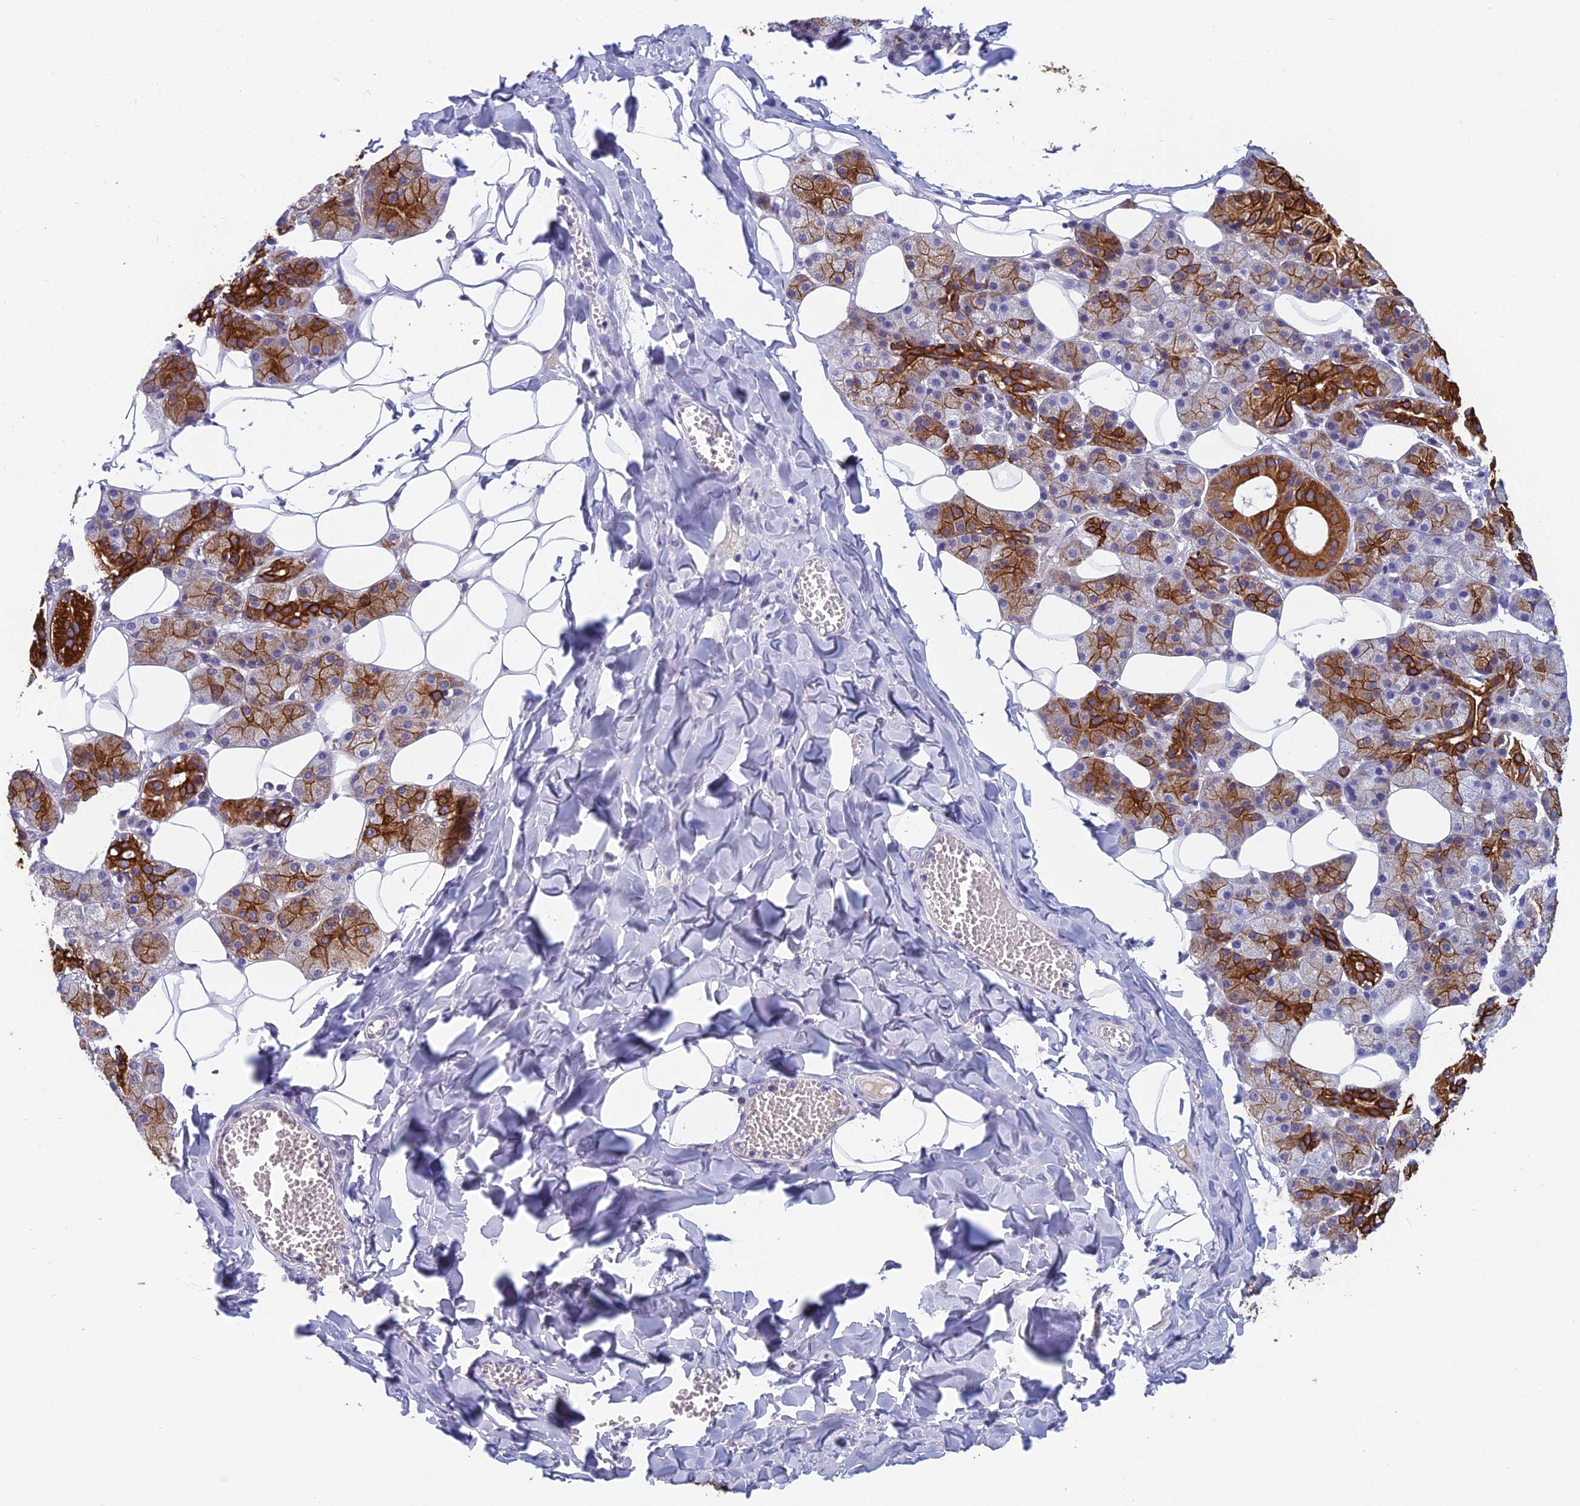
{"staining": {"intensity": "strong", "quantity": "25%-75%", "location": "cytoplasmic/membranous"}, "tissue": "salivary gland", "cell_type": "Glandular cells", "image_type": "normal", "snomed": [{"axis": "morphology", "description": "Normal tissue, NOS"}, {"axis": "topography", "description": "Salivary gland"}], "caption": "Protein staining by immunohistochemistry (IHC) displays strong cytoplasmic/membranous positivity in about 25%-75% of glandular cells in unremarkable salivary gland.", "gene": "RBM41", "patient": {"sex": "female", "age": 33}}